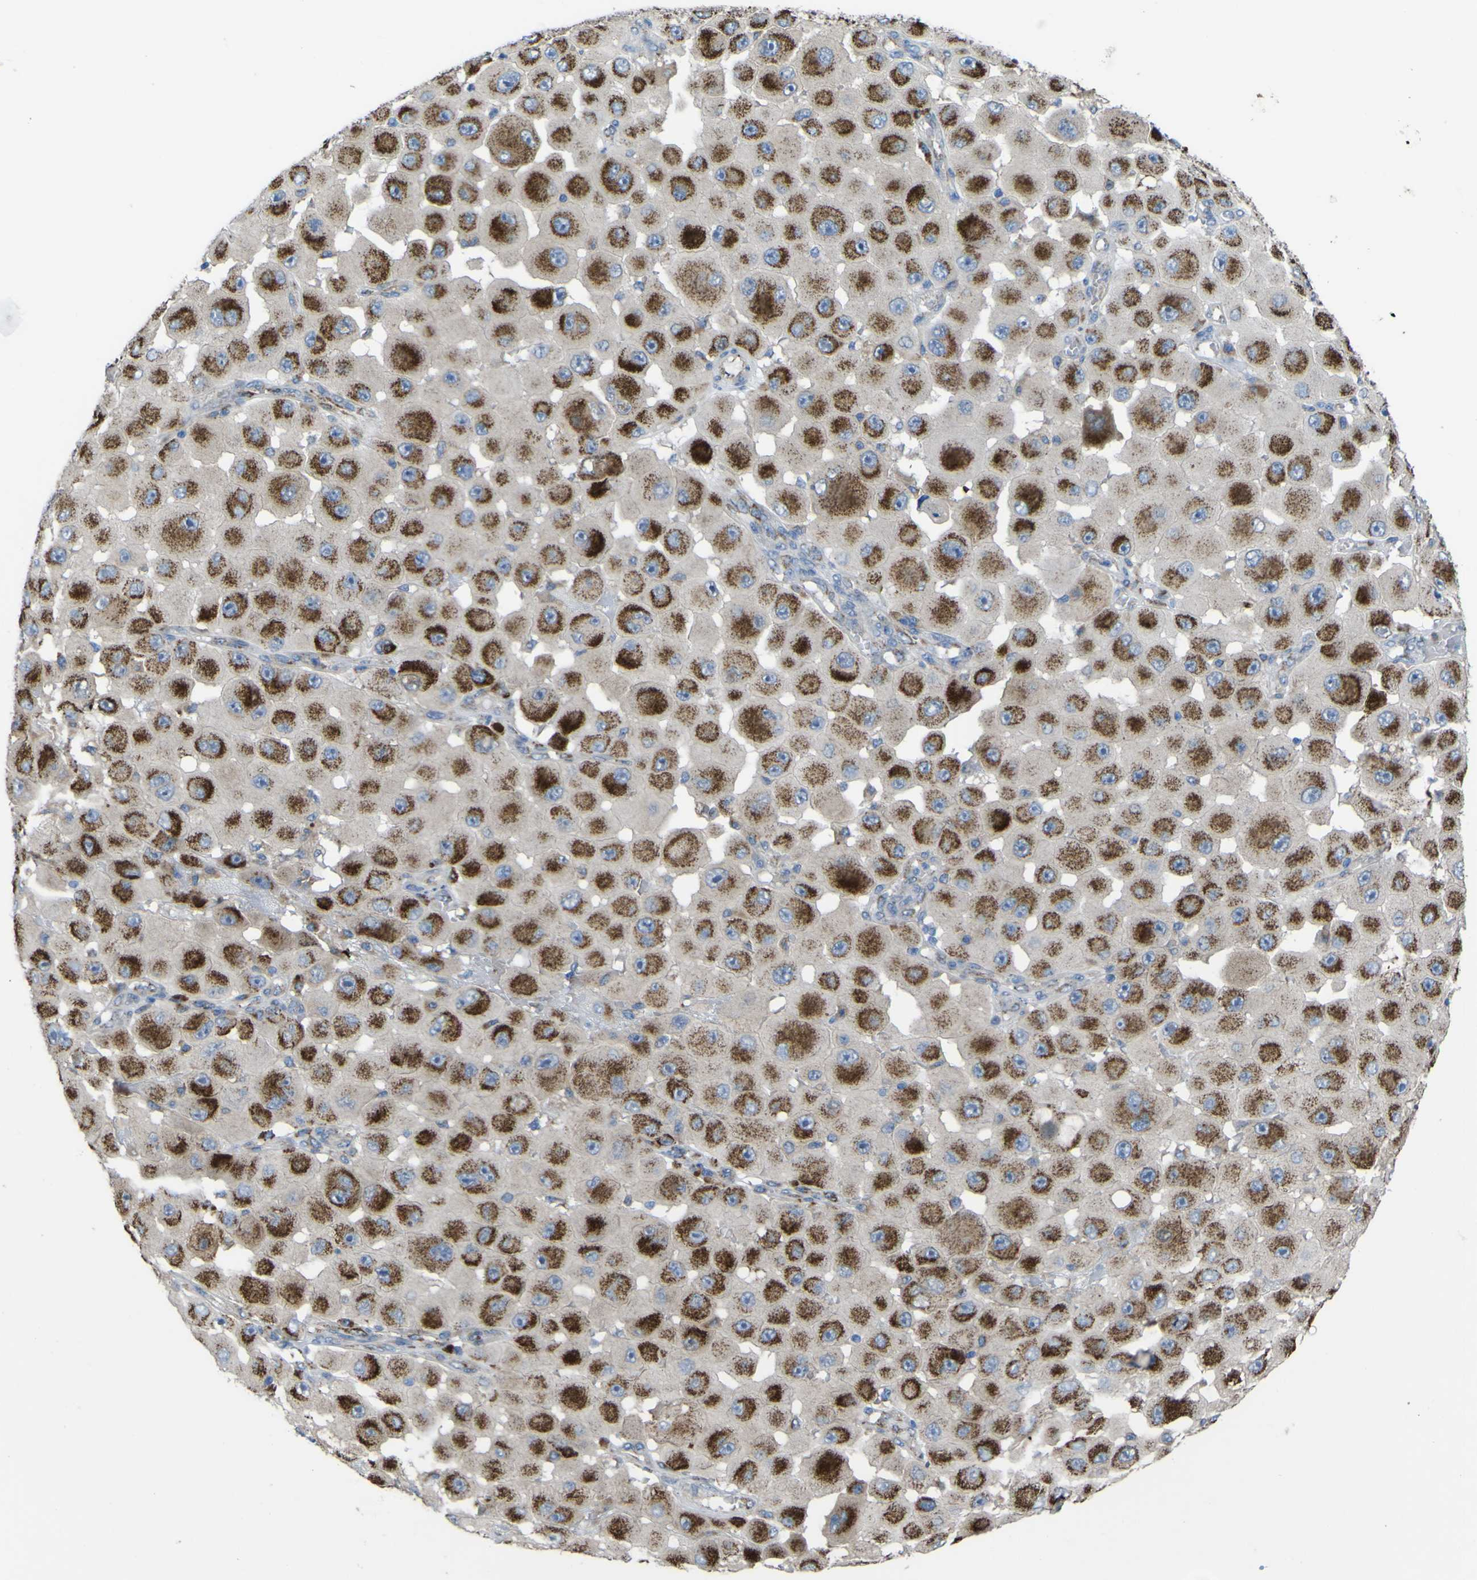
{"staining": {"intensity": "strong", "quantity": ">75%", "location": "cytoplasmic/membranous"}, "tissue": "melanoma", "cell_type": "Tumor cells", "image_type": "cancer", "snomed": [{"axis": "morphology", "description": "Malignant melanoma, NOS"}, {"axis": "topography", "description": "Skin"}], "caption": "Malignant melanoma stained with IHC demonstrates strong cytoplasmic/membranous expression in approximately >75% of tumor cells.", "gene": "CST3", "patient": {"sex": "female", "age": 81}}